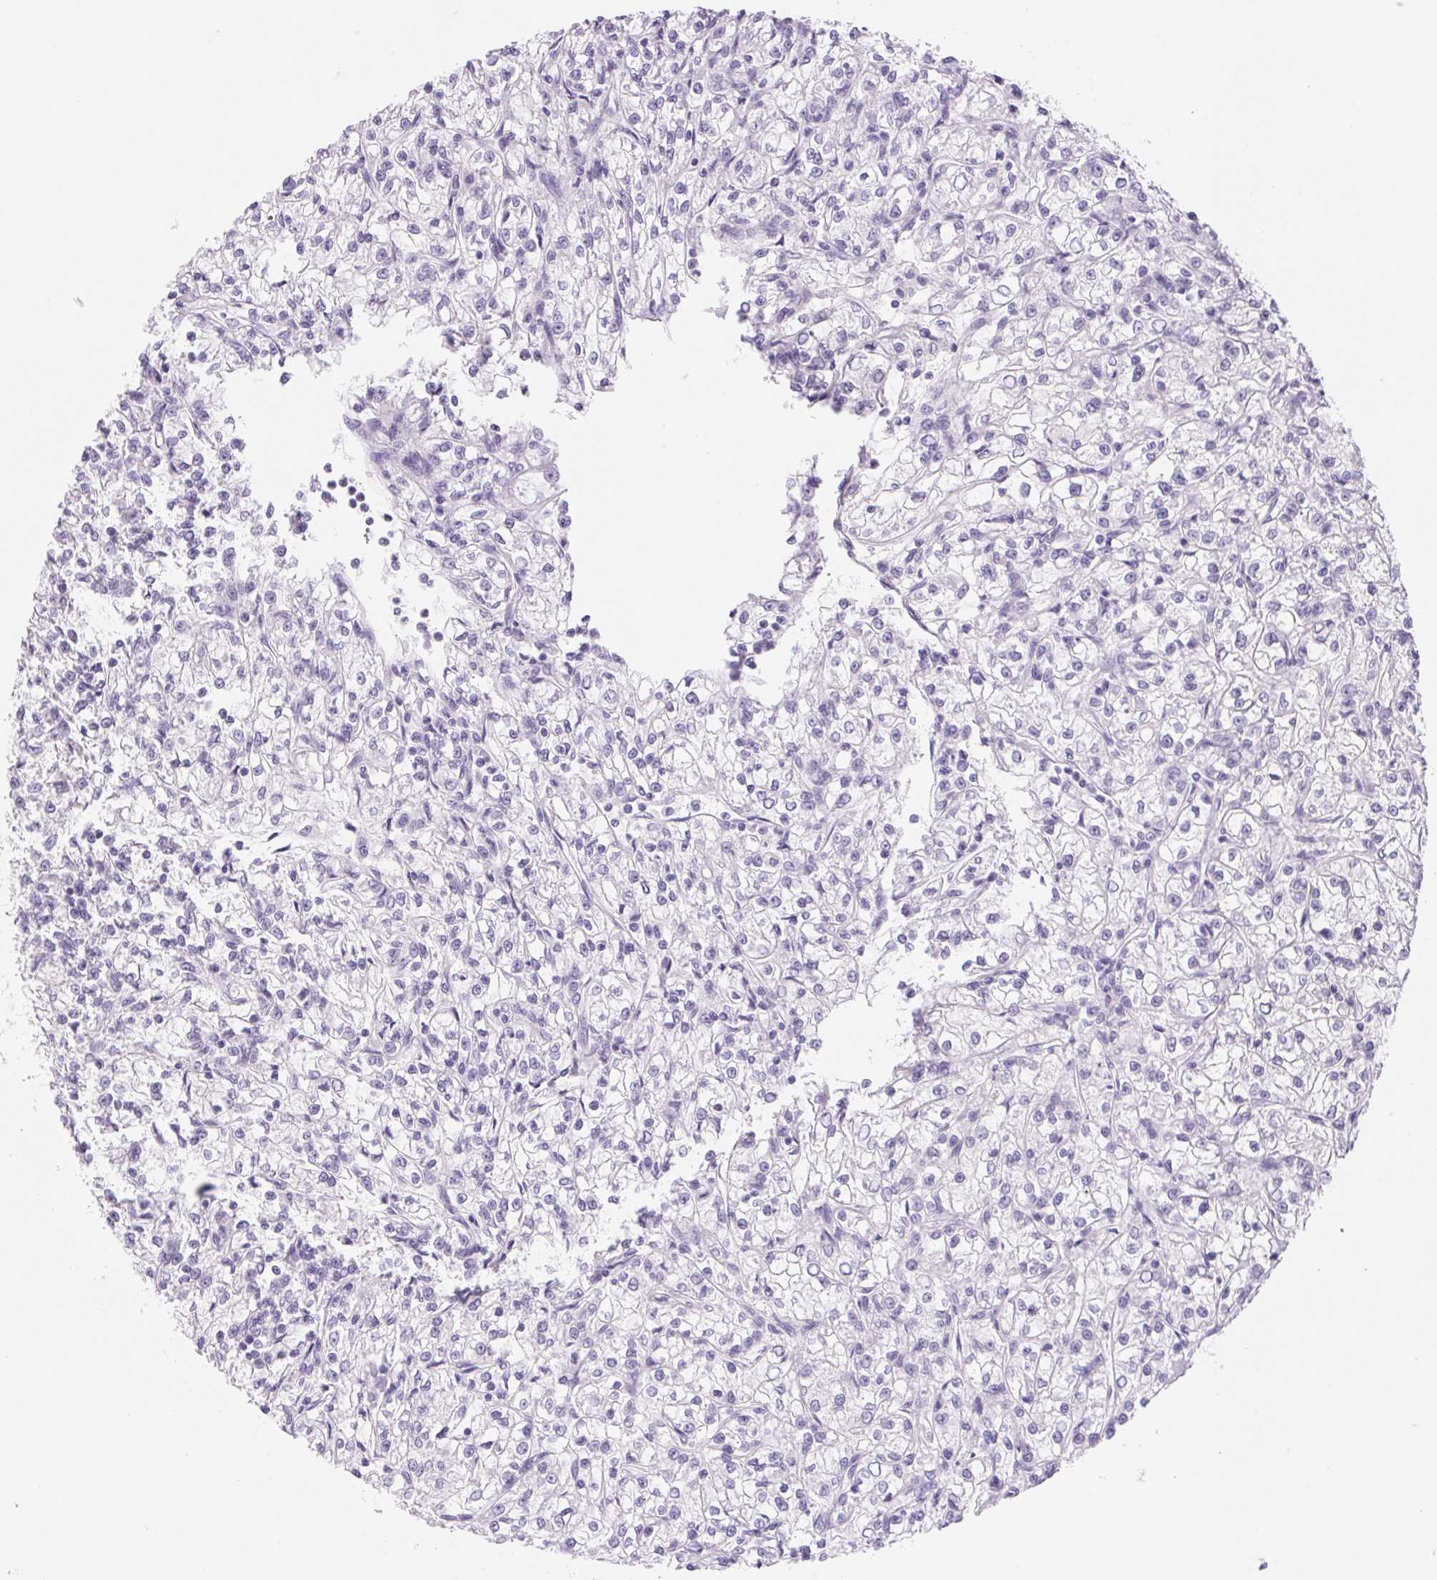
{"staining": {"intensity": "negative", "quantity": "none", "location": "none"}, "tissue": "renal cancer", "cell_type": "Tumor cells", "image_type": "cancer", "snomed": [{"axis": "morphology", "description": "Adenocarcinoma, NOS"}, {"axis": "topography", "description": "Kidney"}], "caption": "Immunohistochemical staining of adenocarcinoma (renal) exhibits no significant expression in tumor cells. (Stains: DAB (3,3'-diaminobenzidine) immunohistochemistry (IHC) with hematoxylin counter stain, Microscopy: brightfield microscopy at high magnification).", "gene": "ASGR2", "patient": {"sex": "female", "age": 59}}